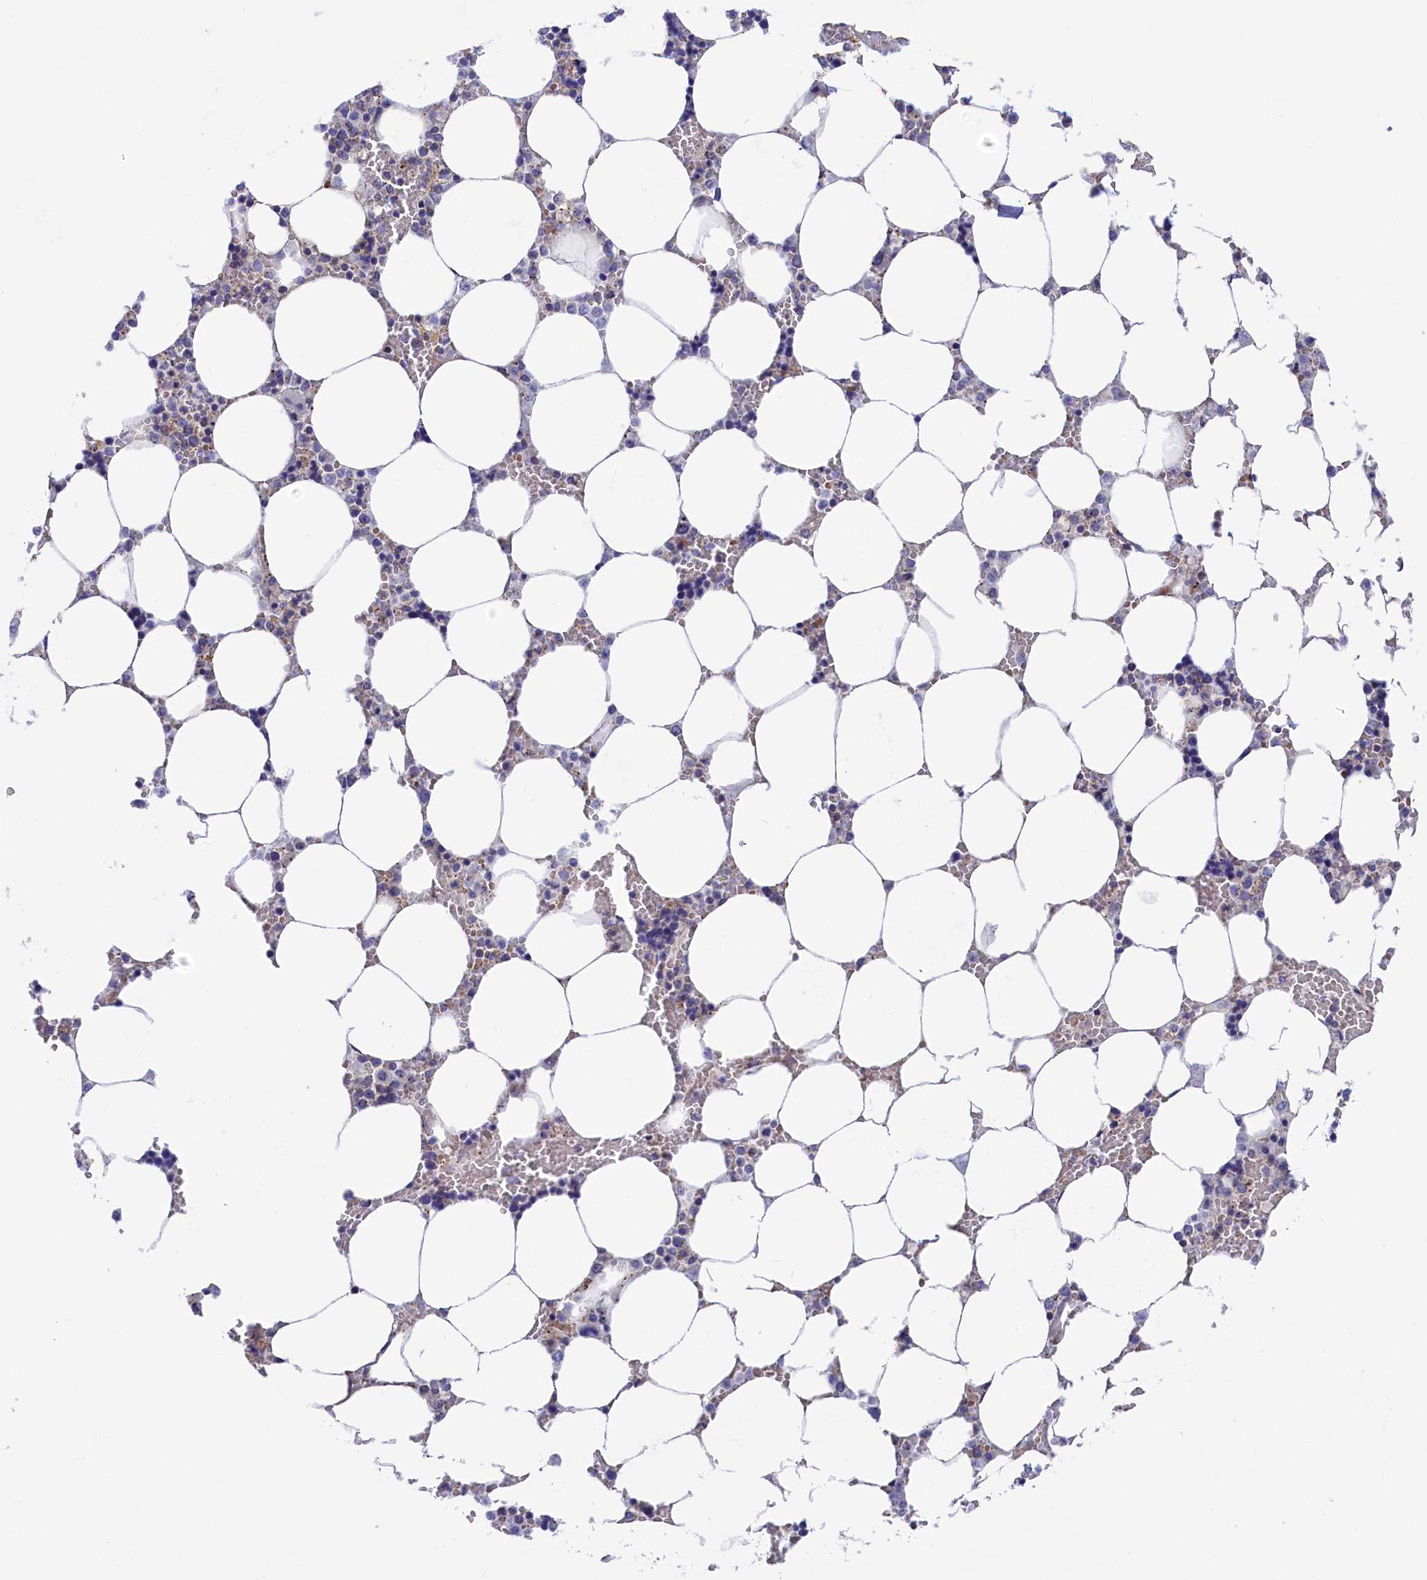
{"staining": {"intensity": "negative", "quantity": "none", "location": "none"}, "tissue": "bone marrow", "cell_type": "Hematopoietic cells", "image_type": "normal", "snomed": [{"axis": "morphology", "description": "Normal tissue, NOS"}, {"axis": "topography", "description": "Bone marrow"}], "caption": "This is an immunohistochemistry micrograph of normal human bone marrow. There is no positivity in hematopoietic cells.", "gene": "HYKK", "patient": {"sex": "male", "age": 64}}